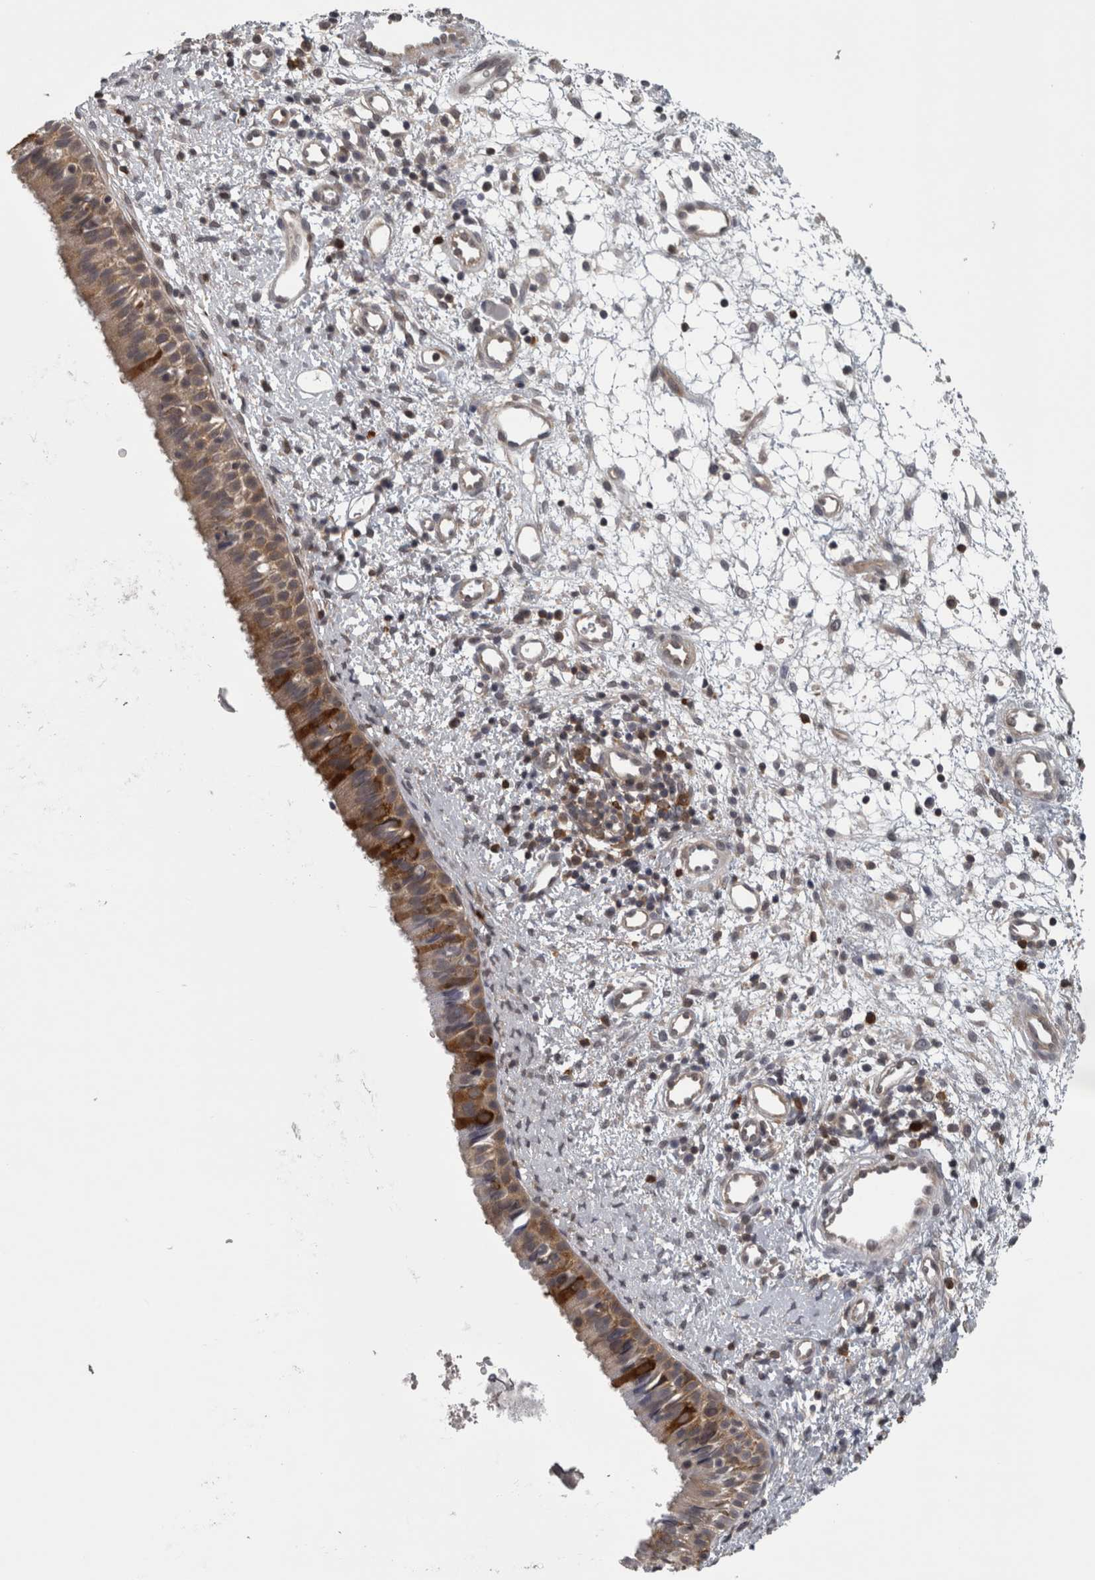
{"staining": {"intensity": "moderate", "quantity": ">75%", "location": "cytoplasmic/membranous"}, "tissue": "nasopharynx", "cell_type": "Respiratory epithelial cells", "image_type": "normal", "snomed": [{"axis": "morphology", "description": "Normal tissue, NOS"}, {"axis": "topography", "description": "Nasopharynx"}], "caption": "Immunohistochemistry (IHC) image of unremarkable nasopharynx: nasopharynx stained using immunohistochemistry displays medium levels of moderate protein expression localized specifically in the cytoplasmic/membranous of respiratory epithelial cells, appearing as a cytoplasmic/membranous brown color.", "gene": "CACYBP", "patient": {"sex": "male", "age": 22}}